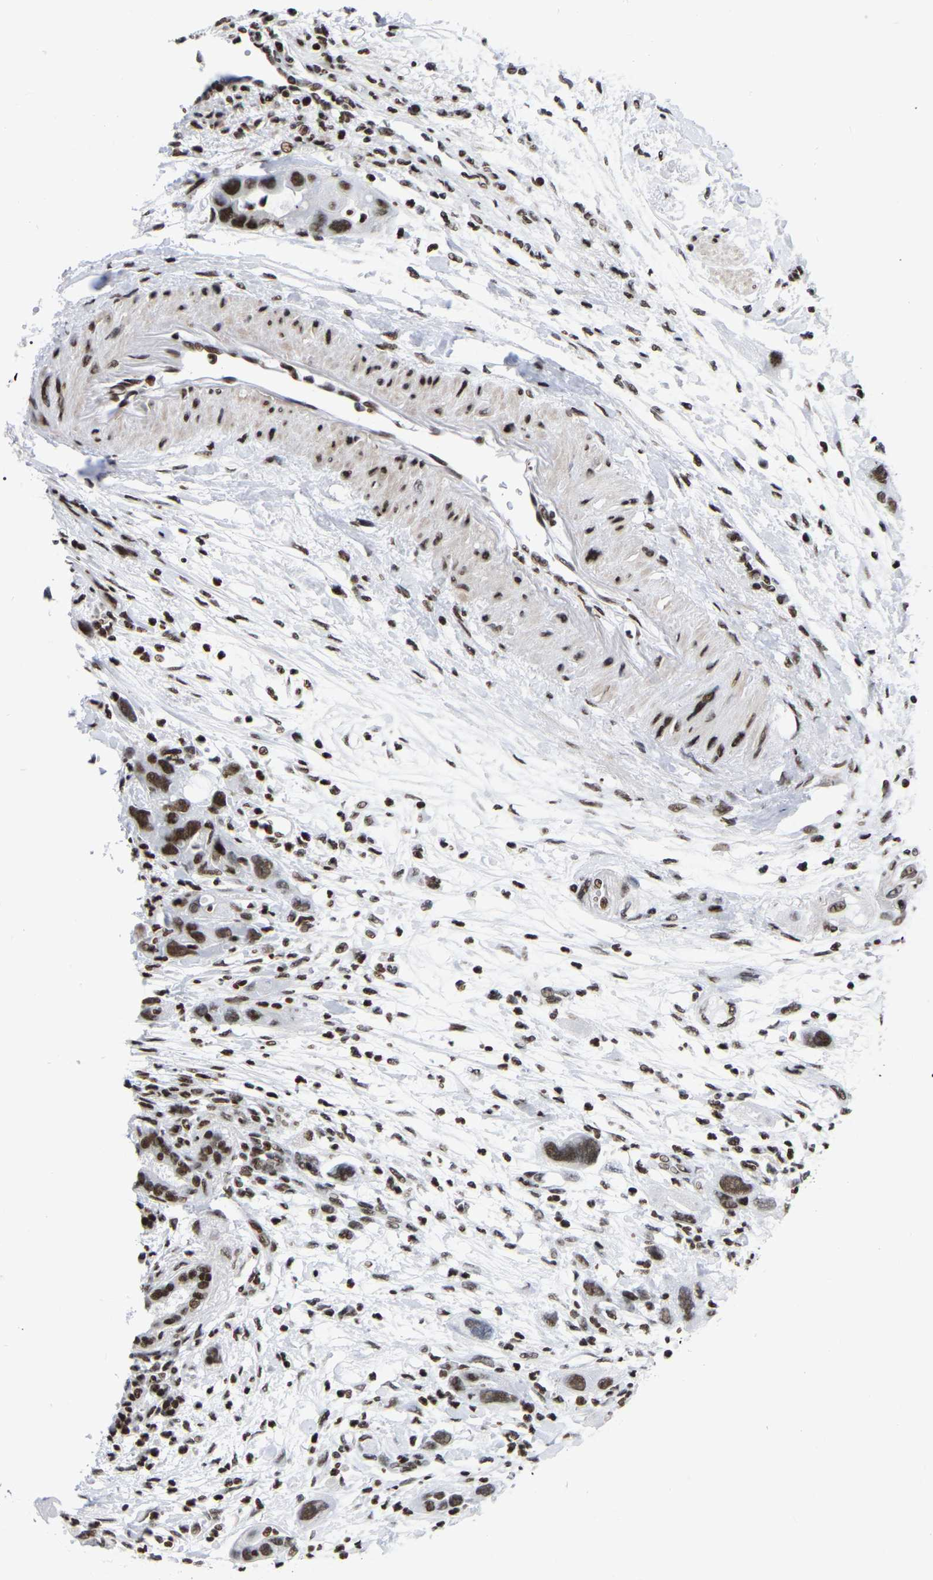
{"staining": {"intensity": "moderate", "quantity": ">75%", "location": "nuclear"}, "tissue": "pancreatic cancer", "cell_type": "Tumor cells", "image_type": "cancer", "snomed": [{"axis": "morphology", "description": "Normal tissue, NOS"}, {"axis": "morphology", "description": "Adenocarcinoma, NOS"}, {"axis": "topography", "description": "Pancreas"}], "caption": "Protein staining of adenocarcinoma (pancreatic) tissue shows moderate nuclear positivity in about >75% of tumor cells. The staining is performed using DAB (3,3'-diaminobenzidine) brown chromogen to label protein expression. The nuclei are counter-stained blue using hematoxylin.", "gene": "PRCC", "patient": {"sex": "female", "age": 71}}